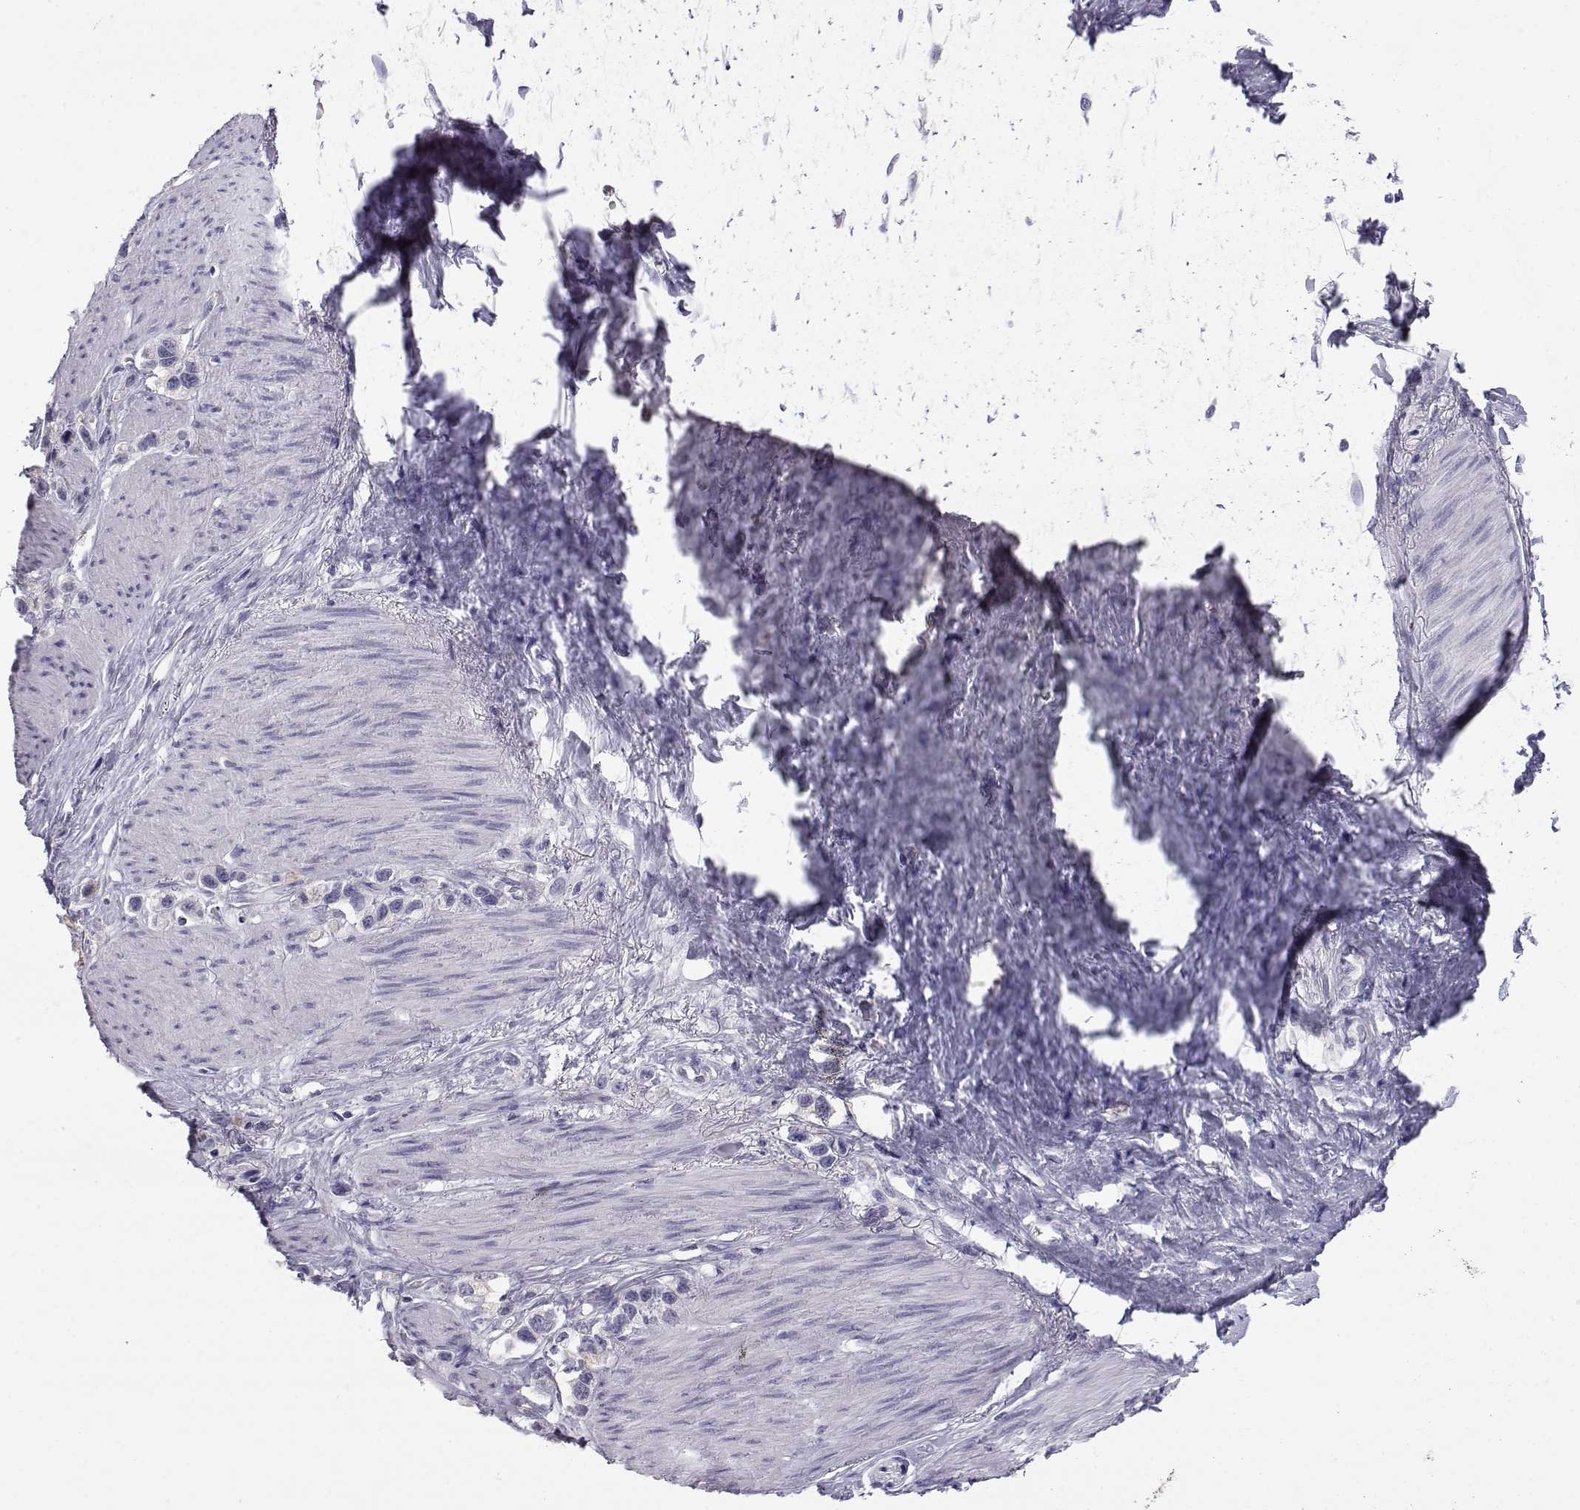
{"staining": {"intensity": "negative", "quantity": "none", "location": "none"}, "tissue": "stomach cancer", "cell_type": "Tumor cells", "image_type": "cancer", "snomed": [{"axis": "morphology", "description": "Normal tissue, NOS"}, {"axis": "morphology", "description": "Adenocarcinoma, NOS"}, {"axis": "morphology", "description": "Adenocarcinoma, High grade"}, {"axis": "topography", "description": "Stomach, upper"}, {"axis": "topography", "description": "Stomach"}], "caption": "Immunohistochemistry (IHC) histopathology image of stomach cancer (high-grade adenocarcinoma) stained for a protein (brown), which exhibits no positivity in tumor cells.", "gene": "RNASE12", "patient": {"sex": "female", "age": 65}}